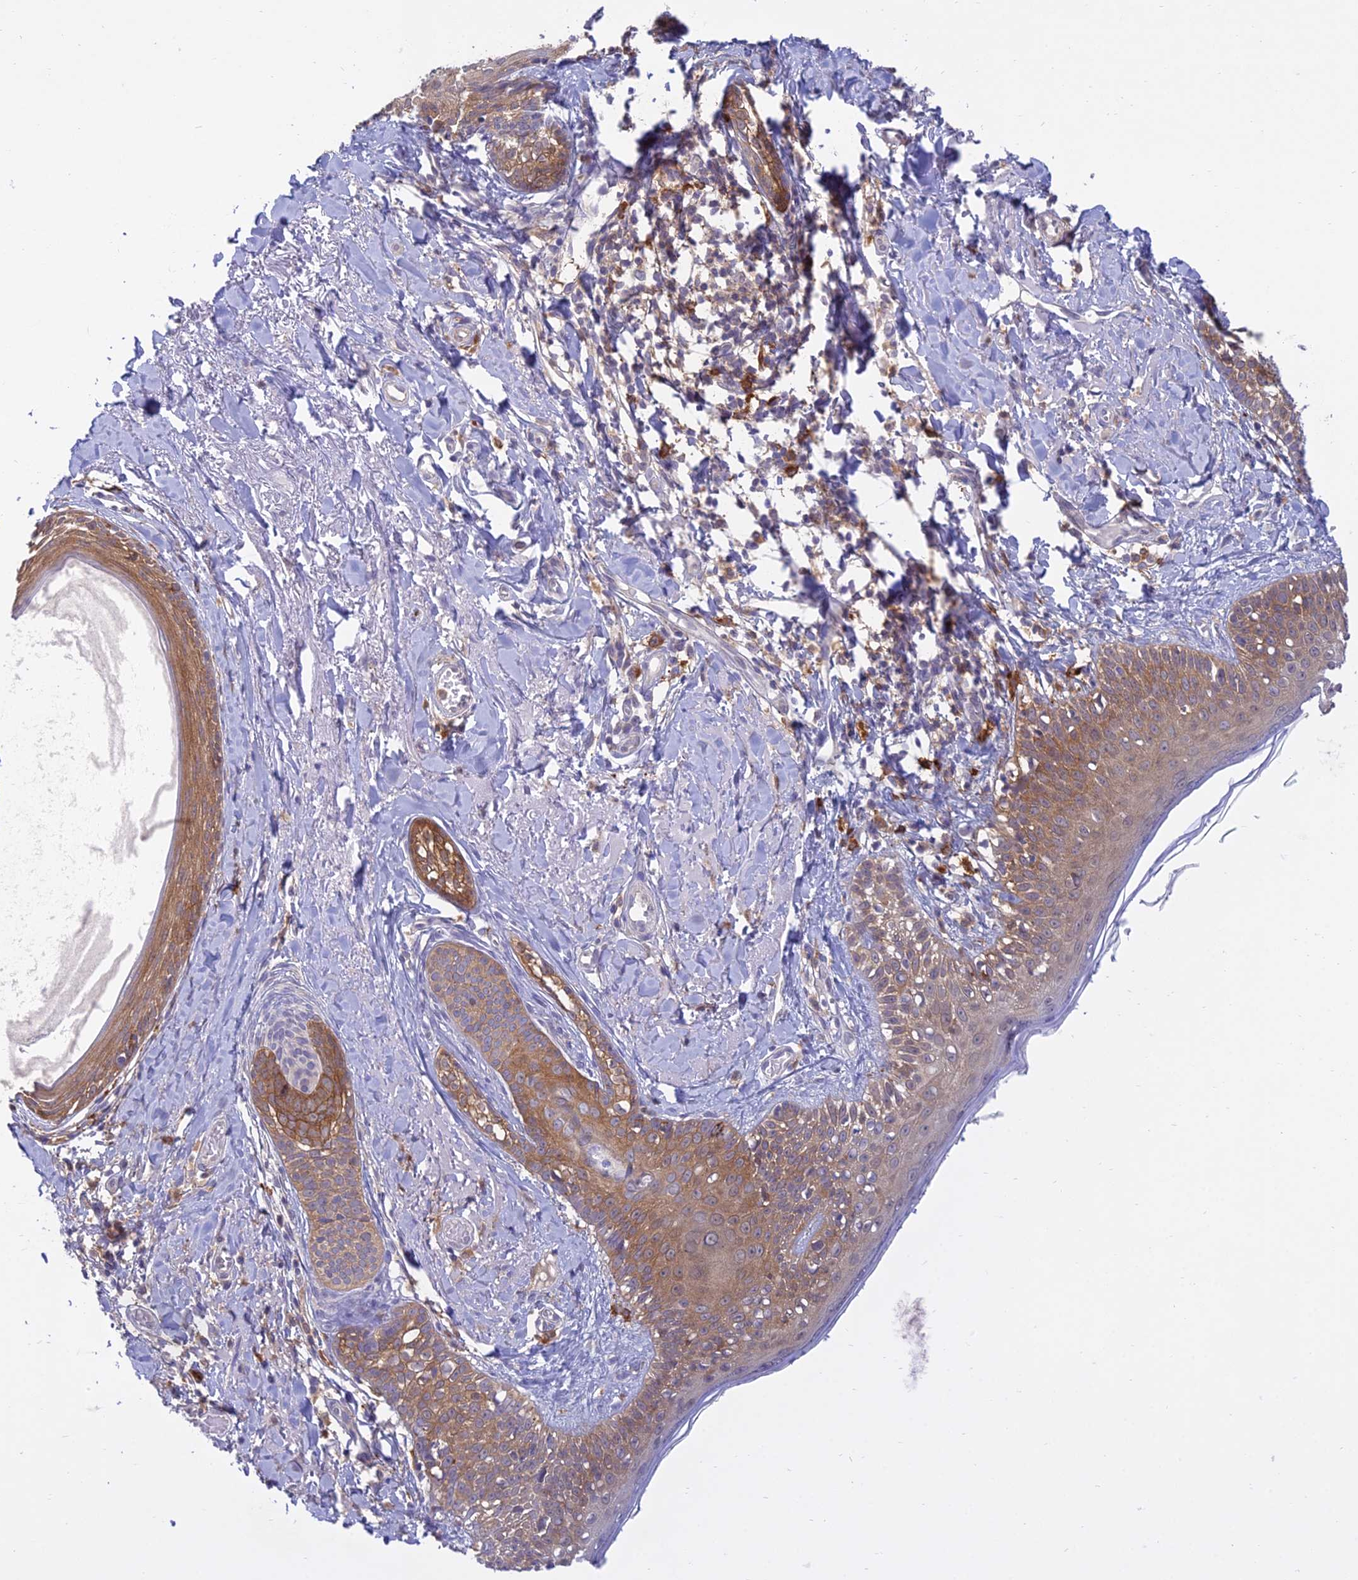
{"staining": {"intensity": "weak", "quantity": ">75%", "location": "cytoplasmic/membranous"}, "tissue": "skin cancer", "cell_type": "Tumor cells", "image_type": "cancer", "snomed": [{"axis": "morphology", "description": "Basal cell carcinoma"}, {"axis": "topography", "description": "Skin"}], "caption": "Immunohistochemical staining of skin cancer shows low levels of weak cytoplasmic/membranous staining in approximately >75% of tumor cells. Using DAB (brown) and hematoxylin (blue) stains, captured at high magnification using brightfield microscopy.", "gene": "UBE2G1", "patient": {"sex": "female", "age": 76}}